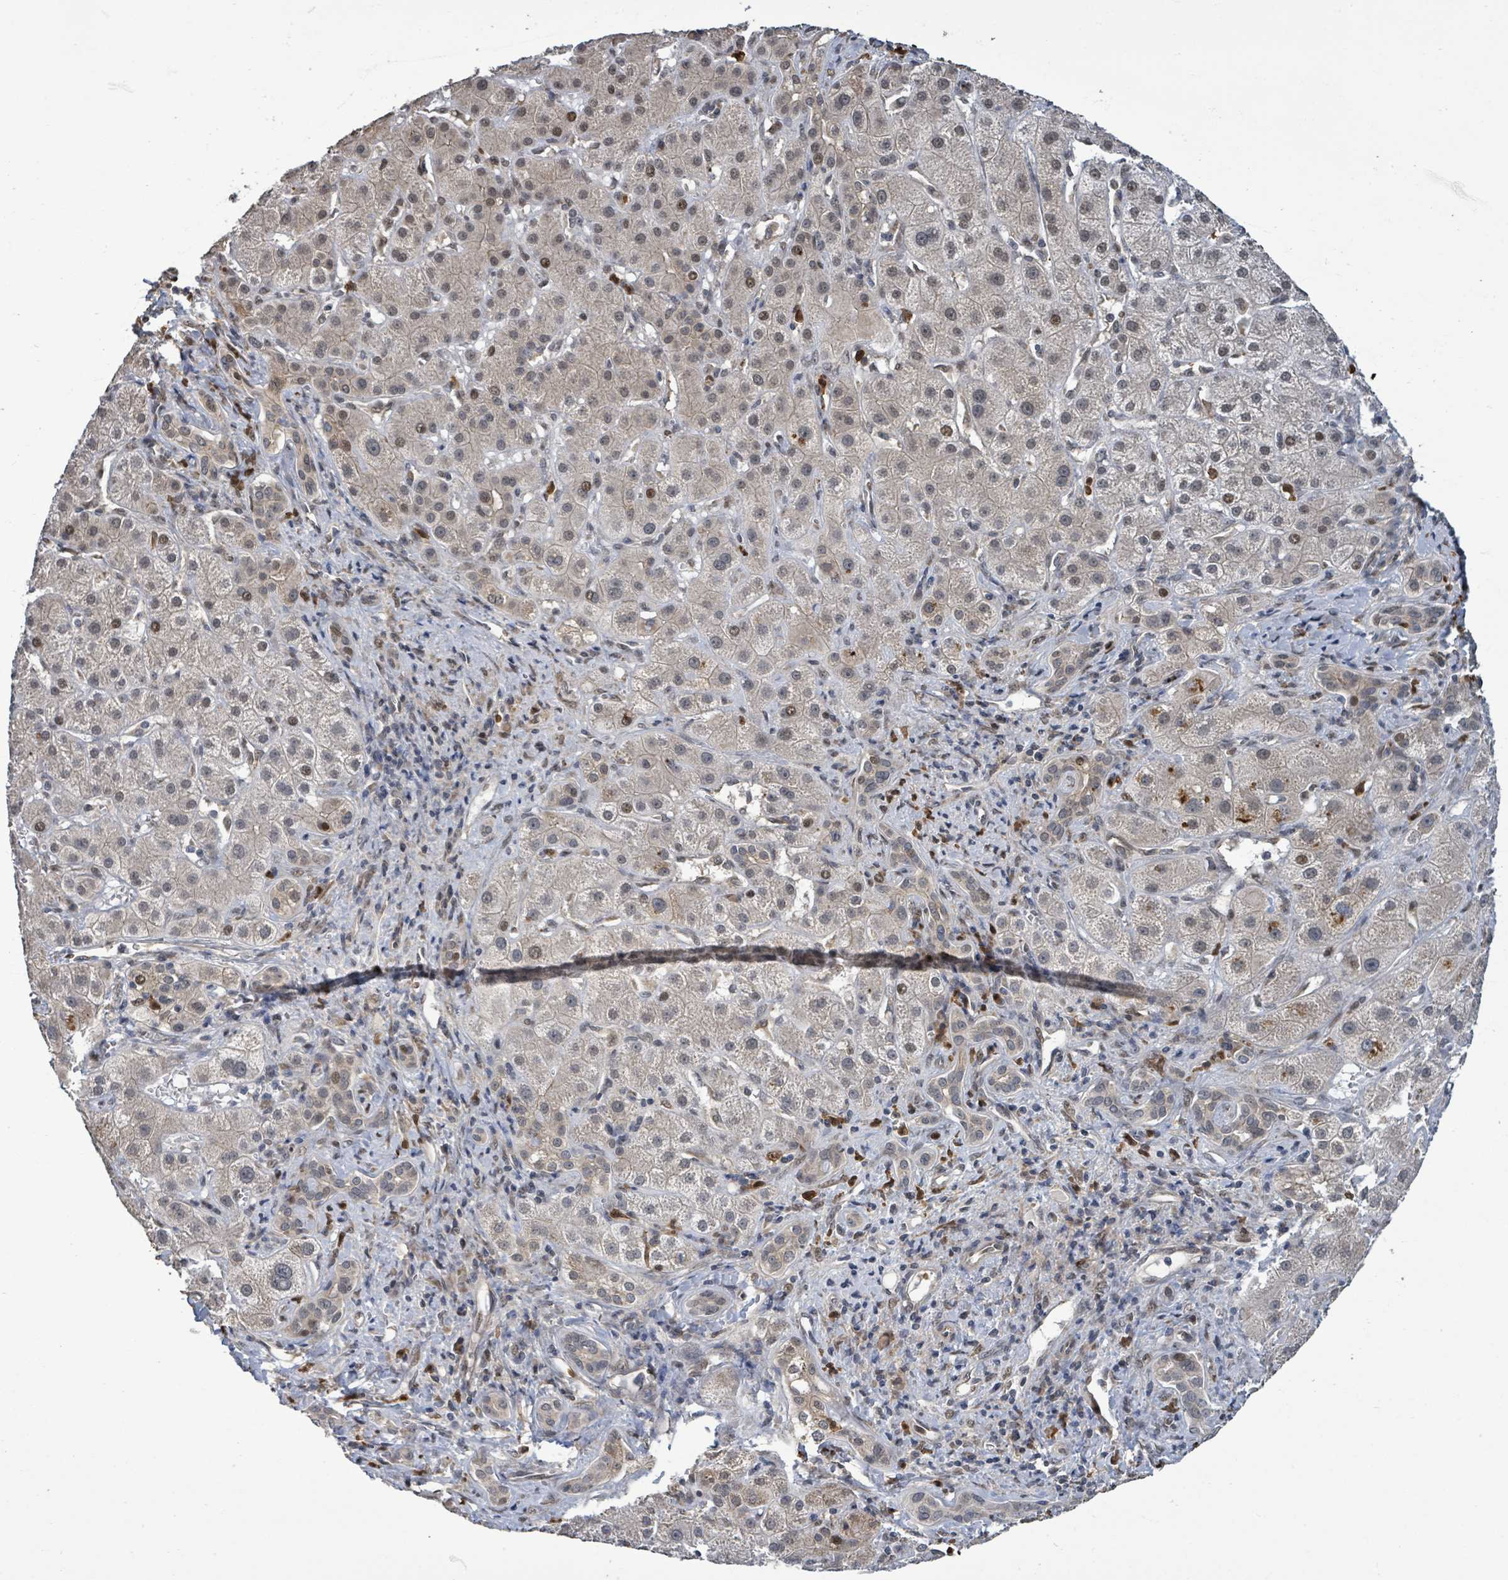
{"staining": {"intensity": "weak", "quantity": "25%-75%", "location": "cytoplasmic/membranous,nuclear"}, "tissue": "liver cancer", "cell_type": "Tumor cells", "image_type": "cancer", "snomed": [{"axis": "morphology", "description": "Cholangiocarcinoma"}, {"axis": "topography", "description": "Liver"}], "caption": "A brown stain shows weak cytoplasmic/membranous and nuclear expression of a protein in human liver cholangiocarcinoma tumor cells. The staining was performed using DAB (3,3'-diaminobenzidine), with brown indicating positive protein expression. Nuclei are stained blue with hematoxylin.", "gene": "COQ6", "patient": {"sex": "male", "age": 67}}